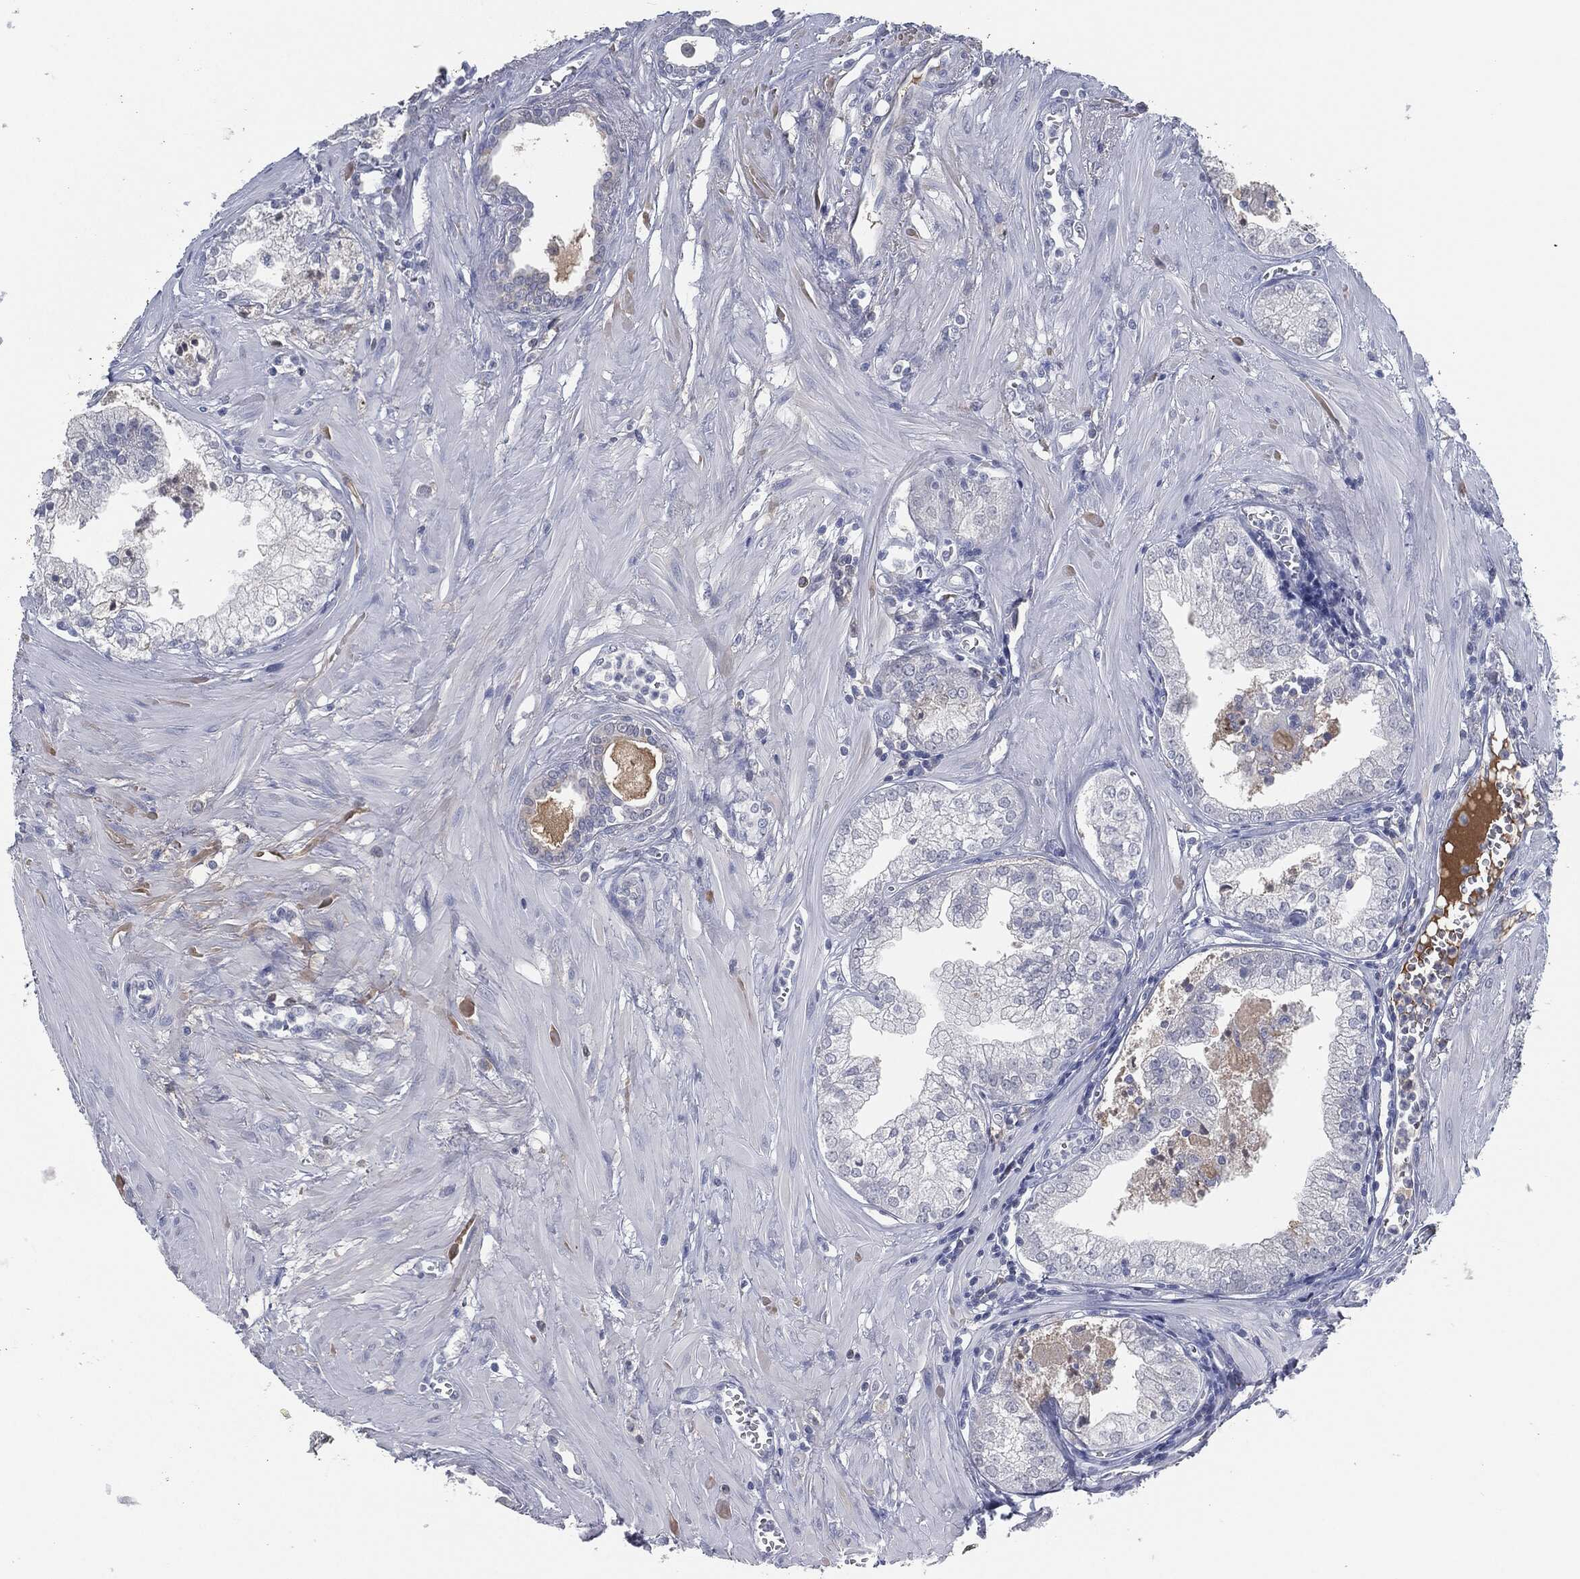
{"staining": {"intensity": "negative", "quantity": "none", "location": "none"}, "tissue": "prostate cancer", "cell_type": "Tumor cells", "image_type": "cancer", "snomed": [{"axis": "morphology", "description": "Adenocarcinoma, NOS"}, {"axis": "topography", "description": "Prostate and seminal vesicle, NOS"}, {"axis": "topography", "description": "Prostate"}], "caption": "DAB immunohistochemical staining of adenocarcinoma (prostate) shows no significant positivity in tumor cells.", "gene": "MST1", "patient": {"sex": "male", "age": 79}}